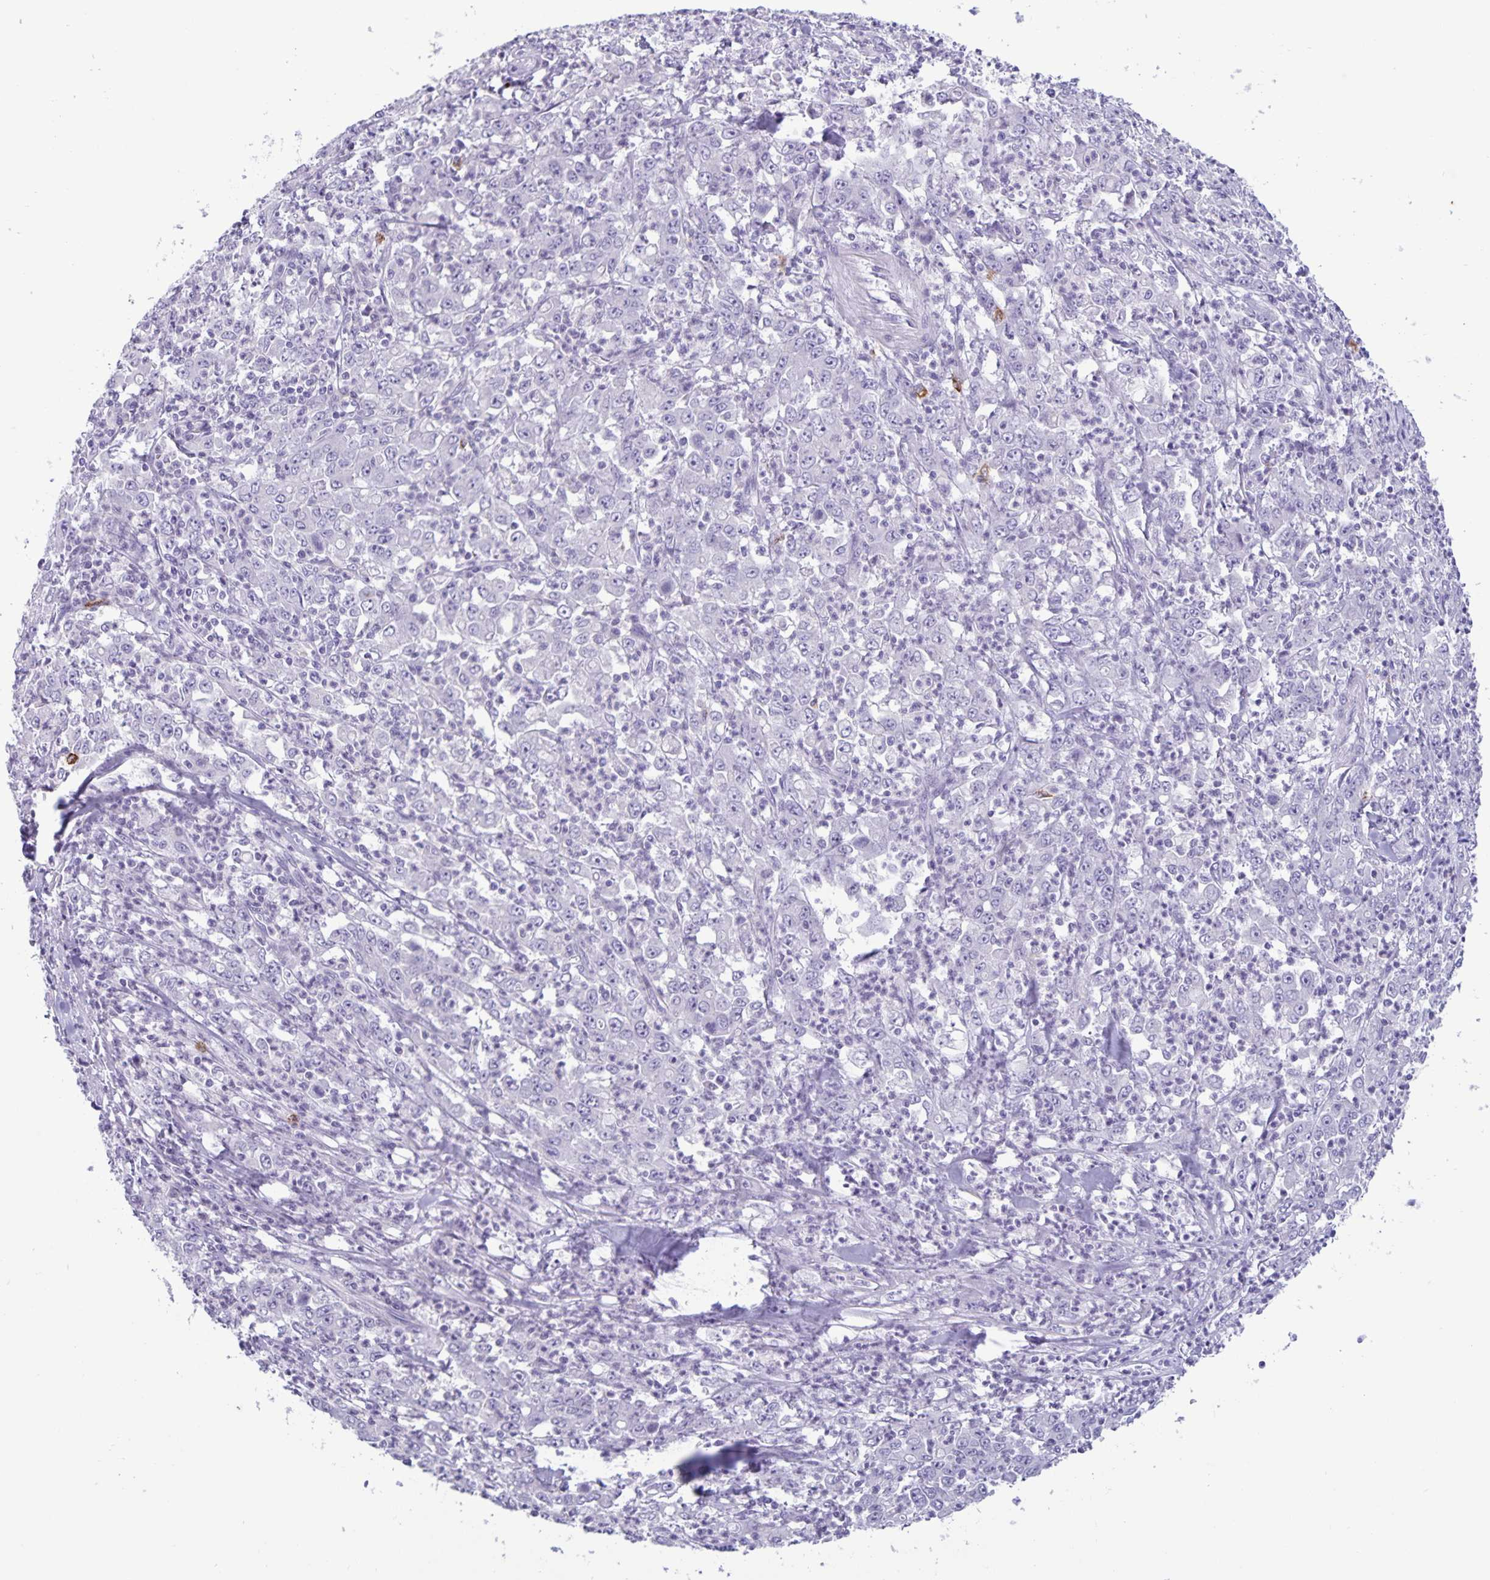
{"staining": {"intensity": "negative", "quantity": "none", "location": "none"}, "tissue": "stomach cancer", "cell_type": "Tumor cells", "image_type": "cancer", "snomed": [{"axis": "morphology", "description": "Adenocarcinoma, NOS"}, {"axis": "topography", "description": "Stomach, lower"}], "caption": "The immunohistochemistry (IHC) histopathology image has no significant staining in tumor cells of stomach adenocarcinoma tissue.", "gene": "IBTK", "patient": {"sex": "female", "age": 71}}